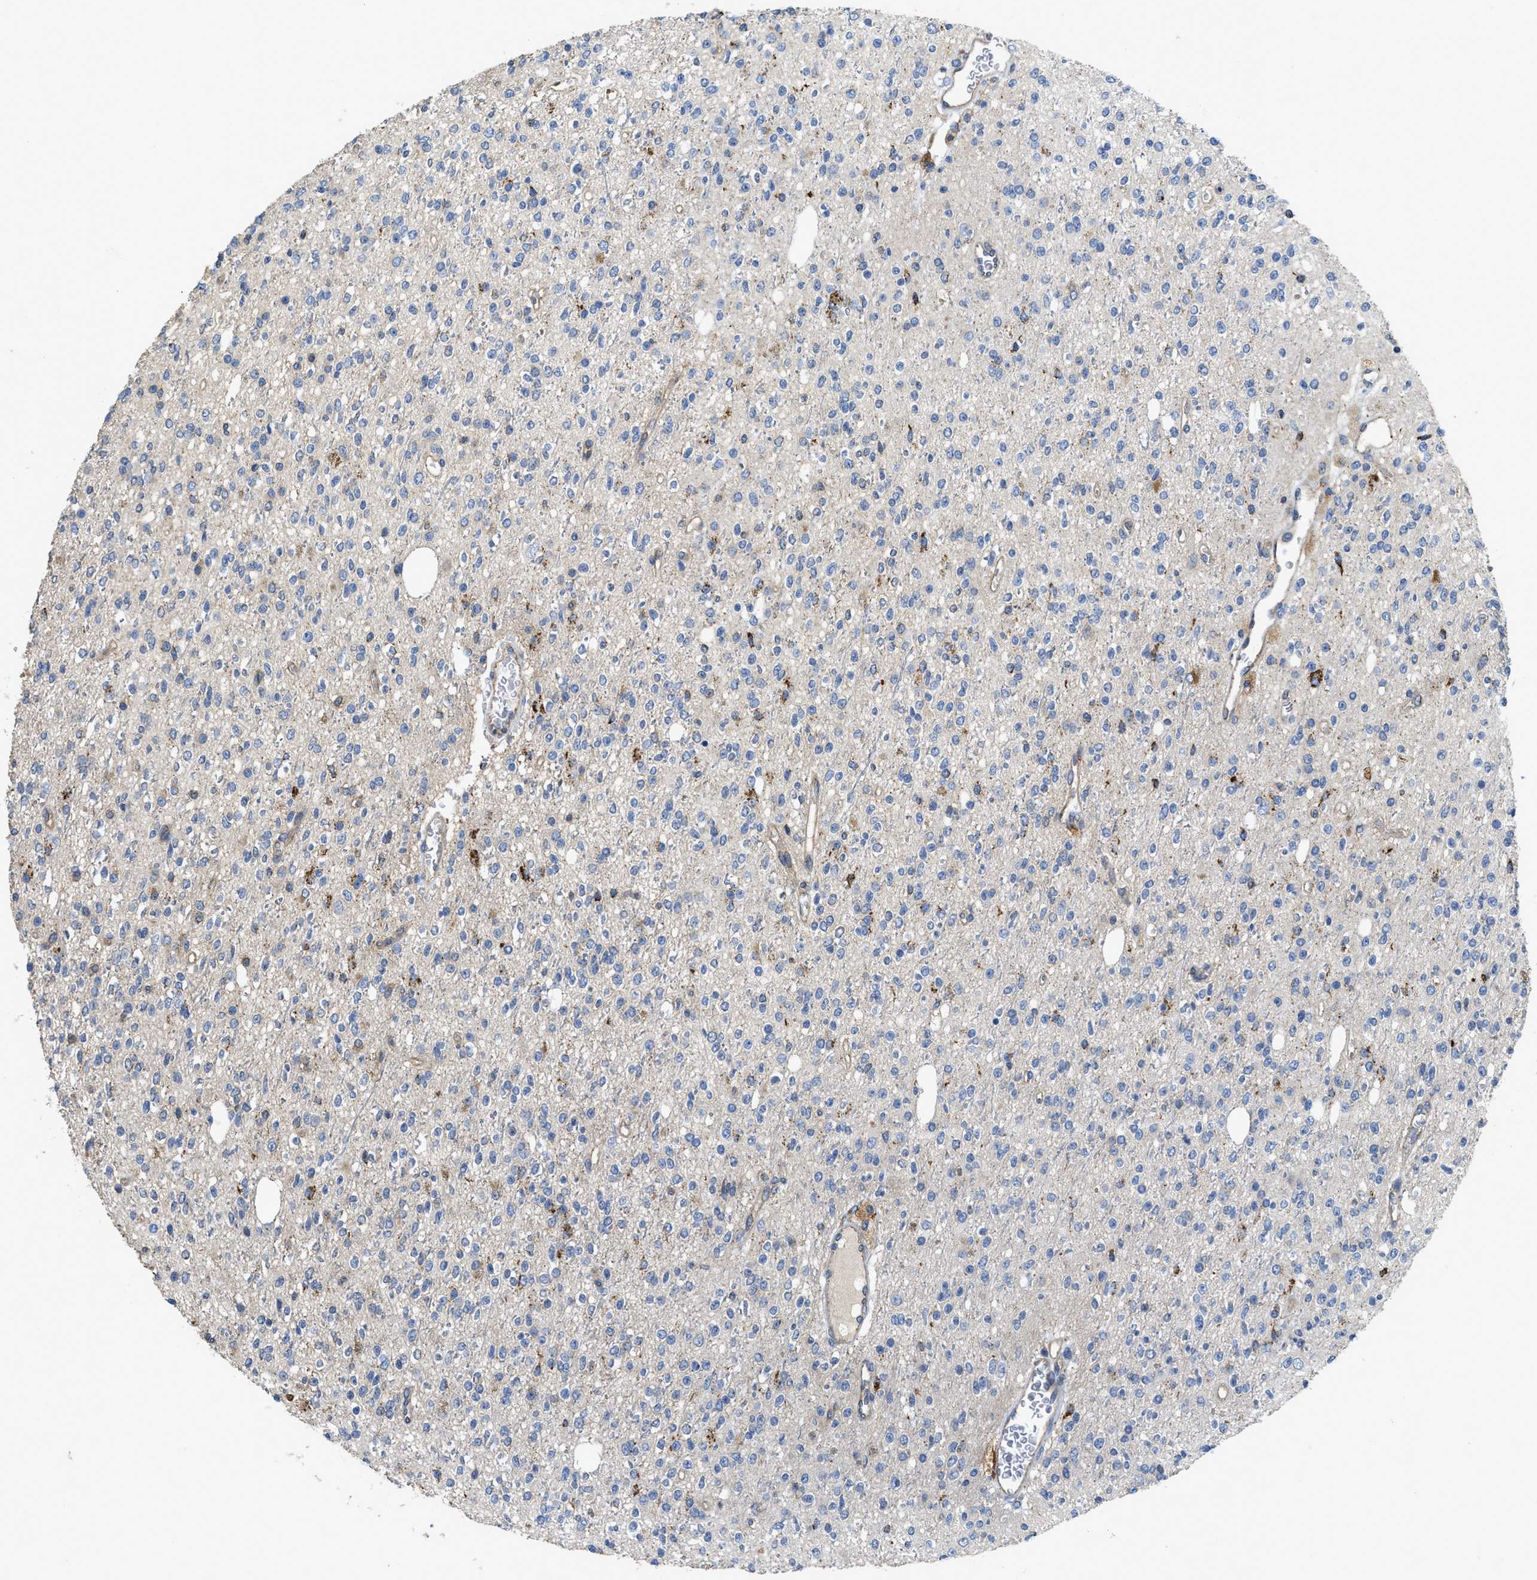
{"staining": {"intensity": "moderate", "quantity": "<25%", "location": "cytoplasmic/membranous"}, "tissue": "glioma", "cell_type": "Tumor cells", "image_type": "cancer", "snomed": [{"axis": "morphology", "description": "Glioma, malignant, High grade"}, {"axis": "topography", "description": "Brain"}], "caption": "DAB (3,3'-diaminobenzidine) immunohistochemical staining of malignant glioma (high-grade) demonstrates moderate cytoplasmic/membranous protein positivity in about <25% of tumor cells. (IHC, brightfield microscopy, high magnification).", "gene": "CASP10", "patient": {"sex": "male", "age": 34}}